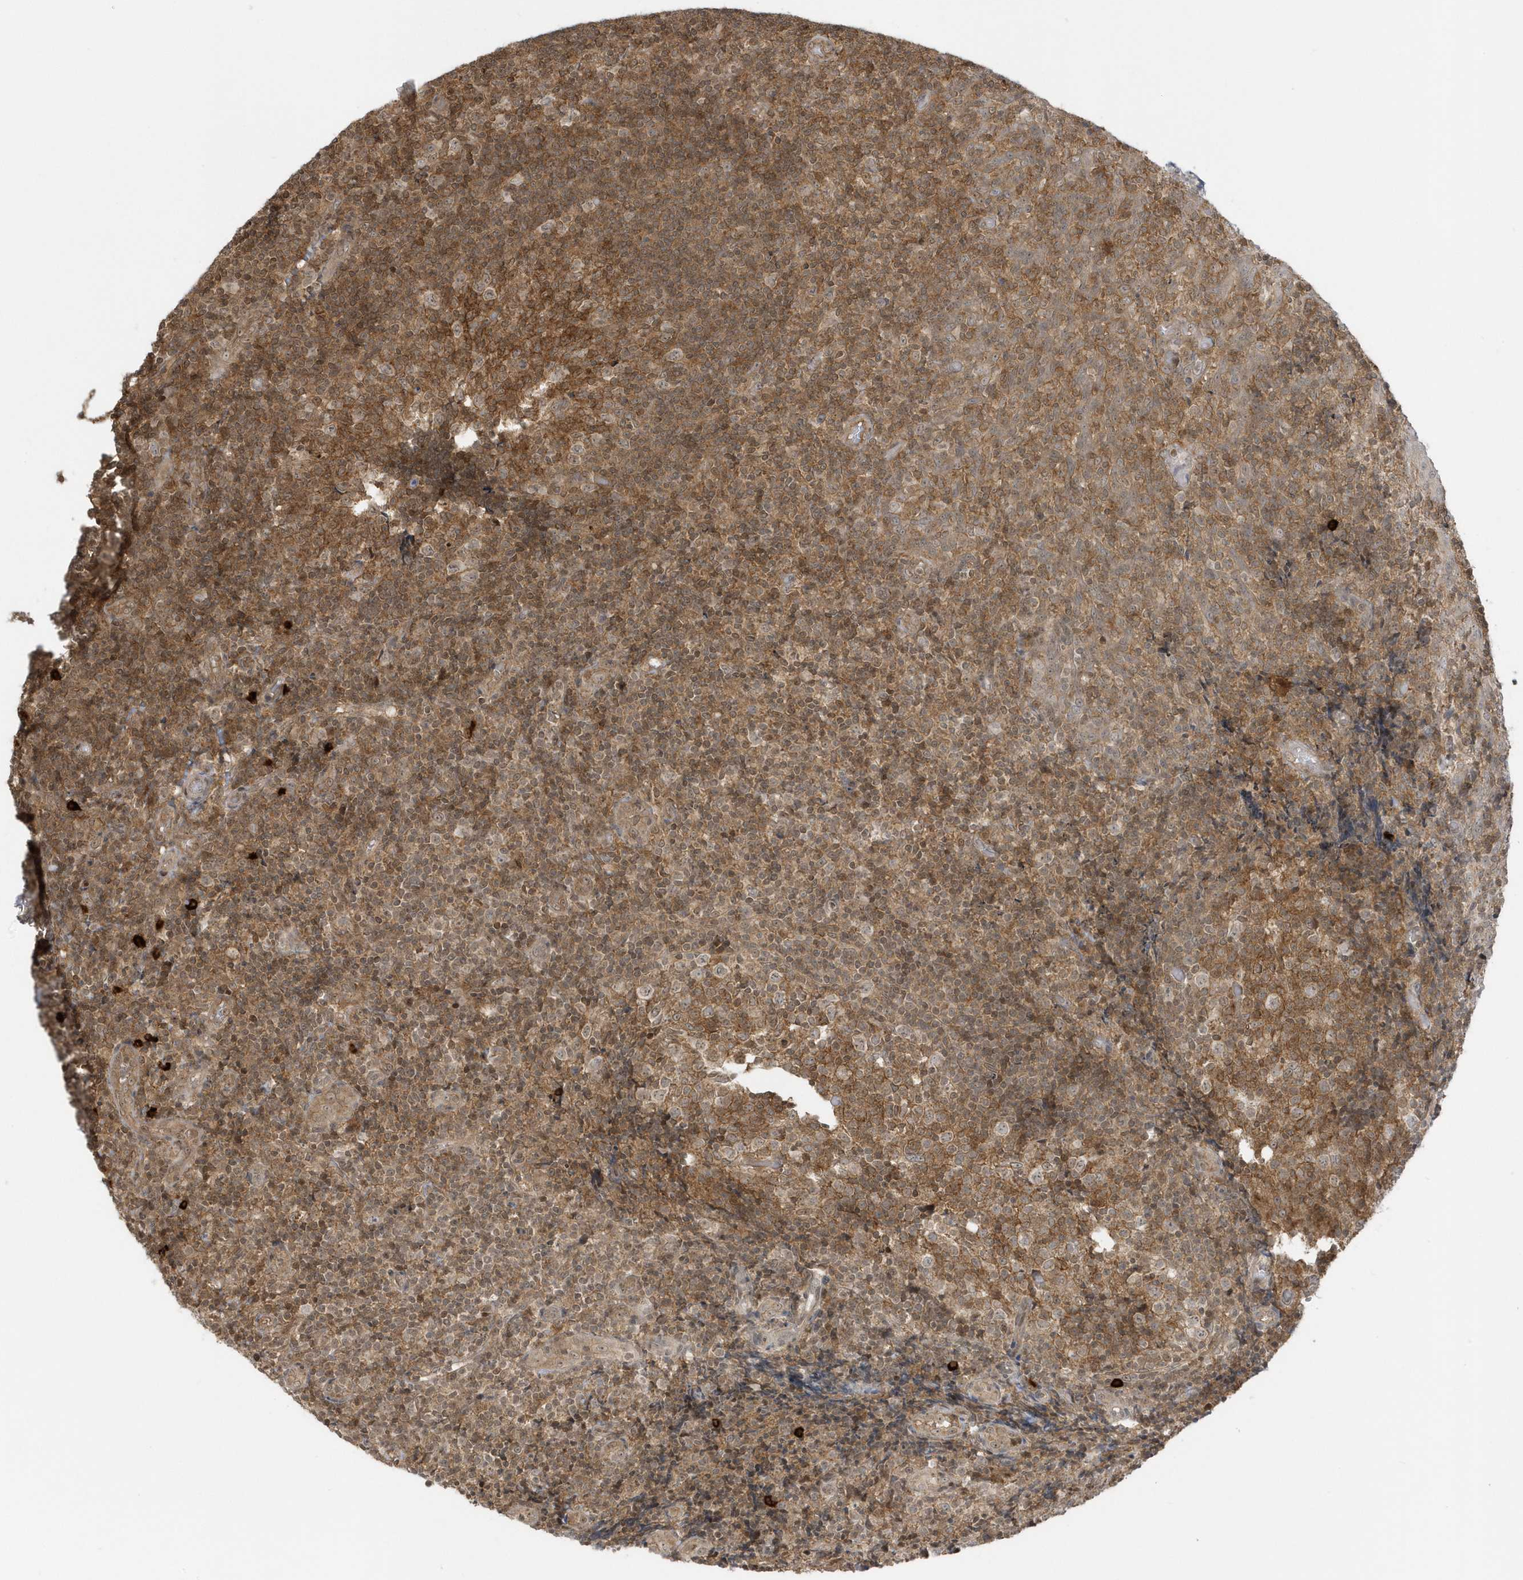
{"staining": {"intensity": "moderate", "quantity": ">75%", "location": "cytoplasmic/membranous,nuclear"}, "tissue": "tonsil", "cell_type": "Germinal center cells", "image_type": "normal", "snomed": [{"axis": "morphology", "description": "Normal tissue, NOS"}, {"axis": "topography", "description": "Tonsil"}], "caption": "Moderate cytoplasmic/membranous,nuclear expression is present in about >75% of germinal center cells in unremarkable tonsil. Using DAB (brown) and hematoxylin (blue) stains, captured at high magnification using brightfield microscopy.", "gene": "PPP1R7", "patient": {"sex": "female", "age": 19}}